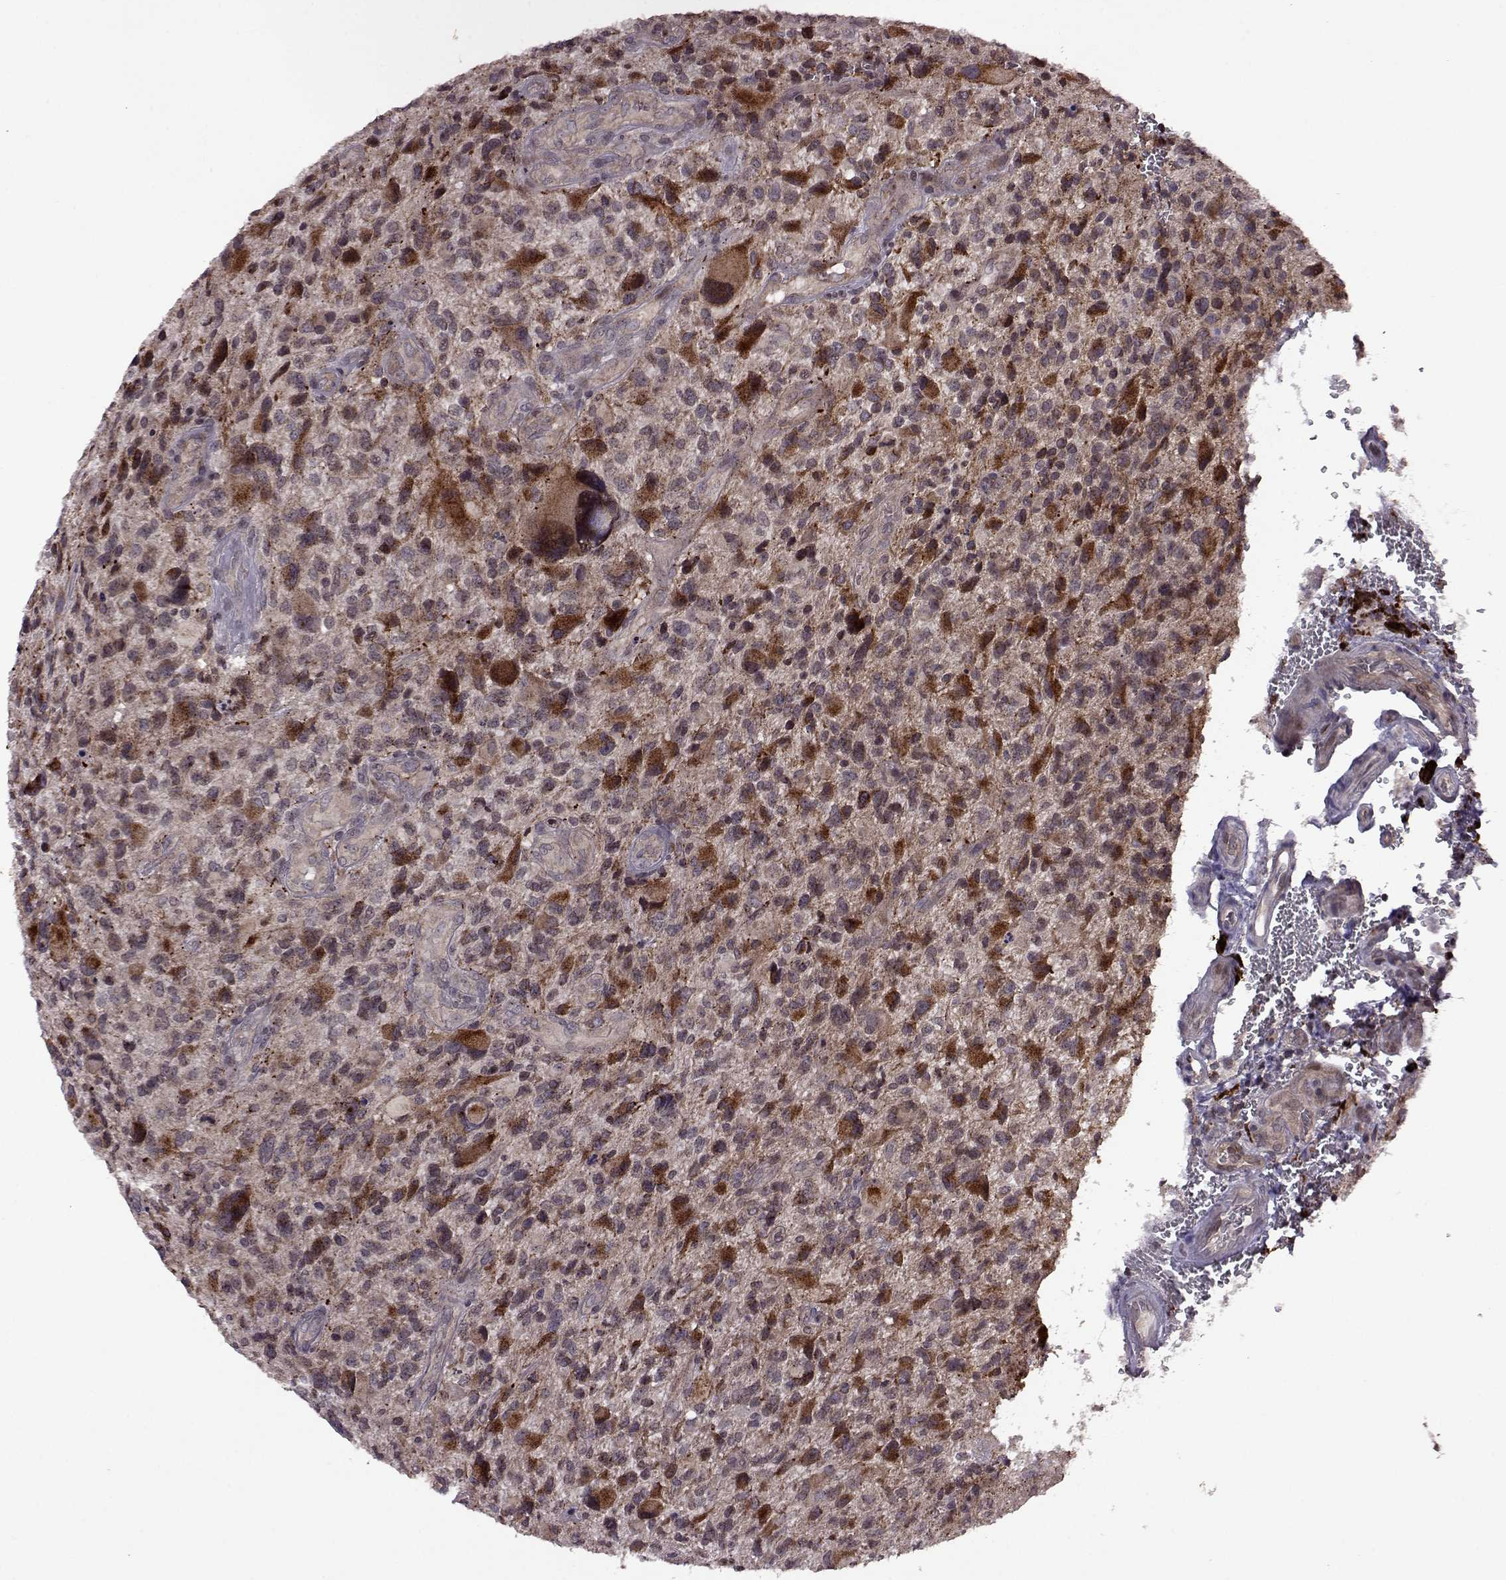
{"staining": {"intensity": "negative", "quantity": "none", "location": "none"}, "tissue": "glioma", "cell_type": "Tumor cells", "image_type": "cancer", "snomed": [{"axis": "morphology", "description": "Glioma, malignant, NOS"}, {"axis": "morphology", "description": "Glioma, malignant, High grade"}, {"axis": "topography", "description": "Brain"}], "caption": "This is a photomicrograph of immunohistochemistry staining of malignant glioma (high-grade), which shows no staining in tumor cells.", "gene": "TRMU", "patient": {"sex": "female", "age": 71}}